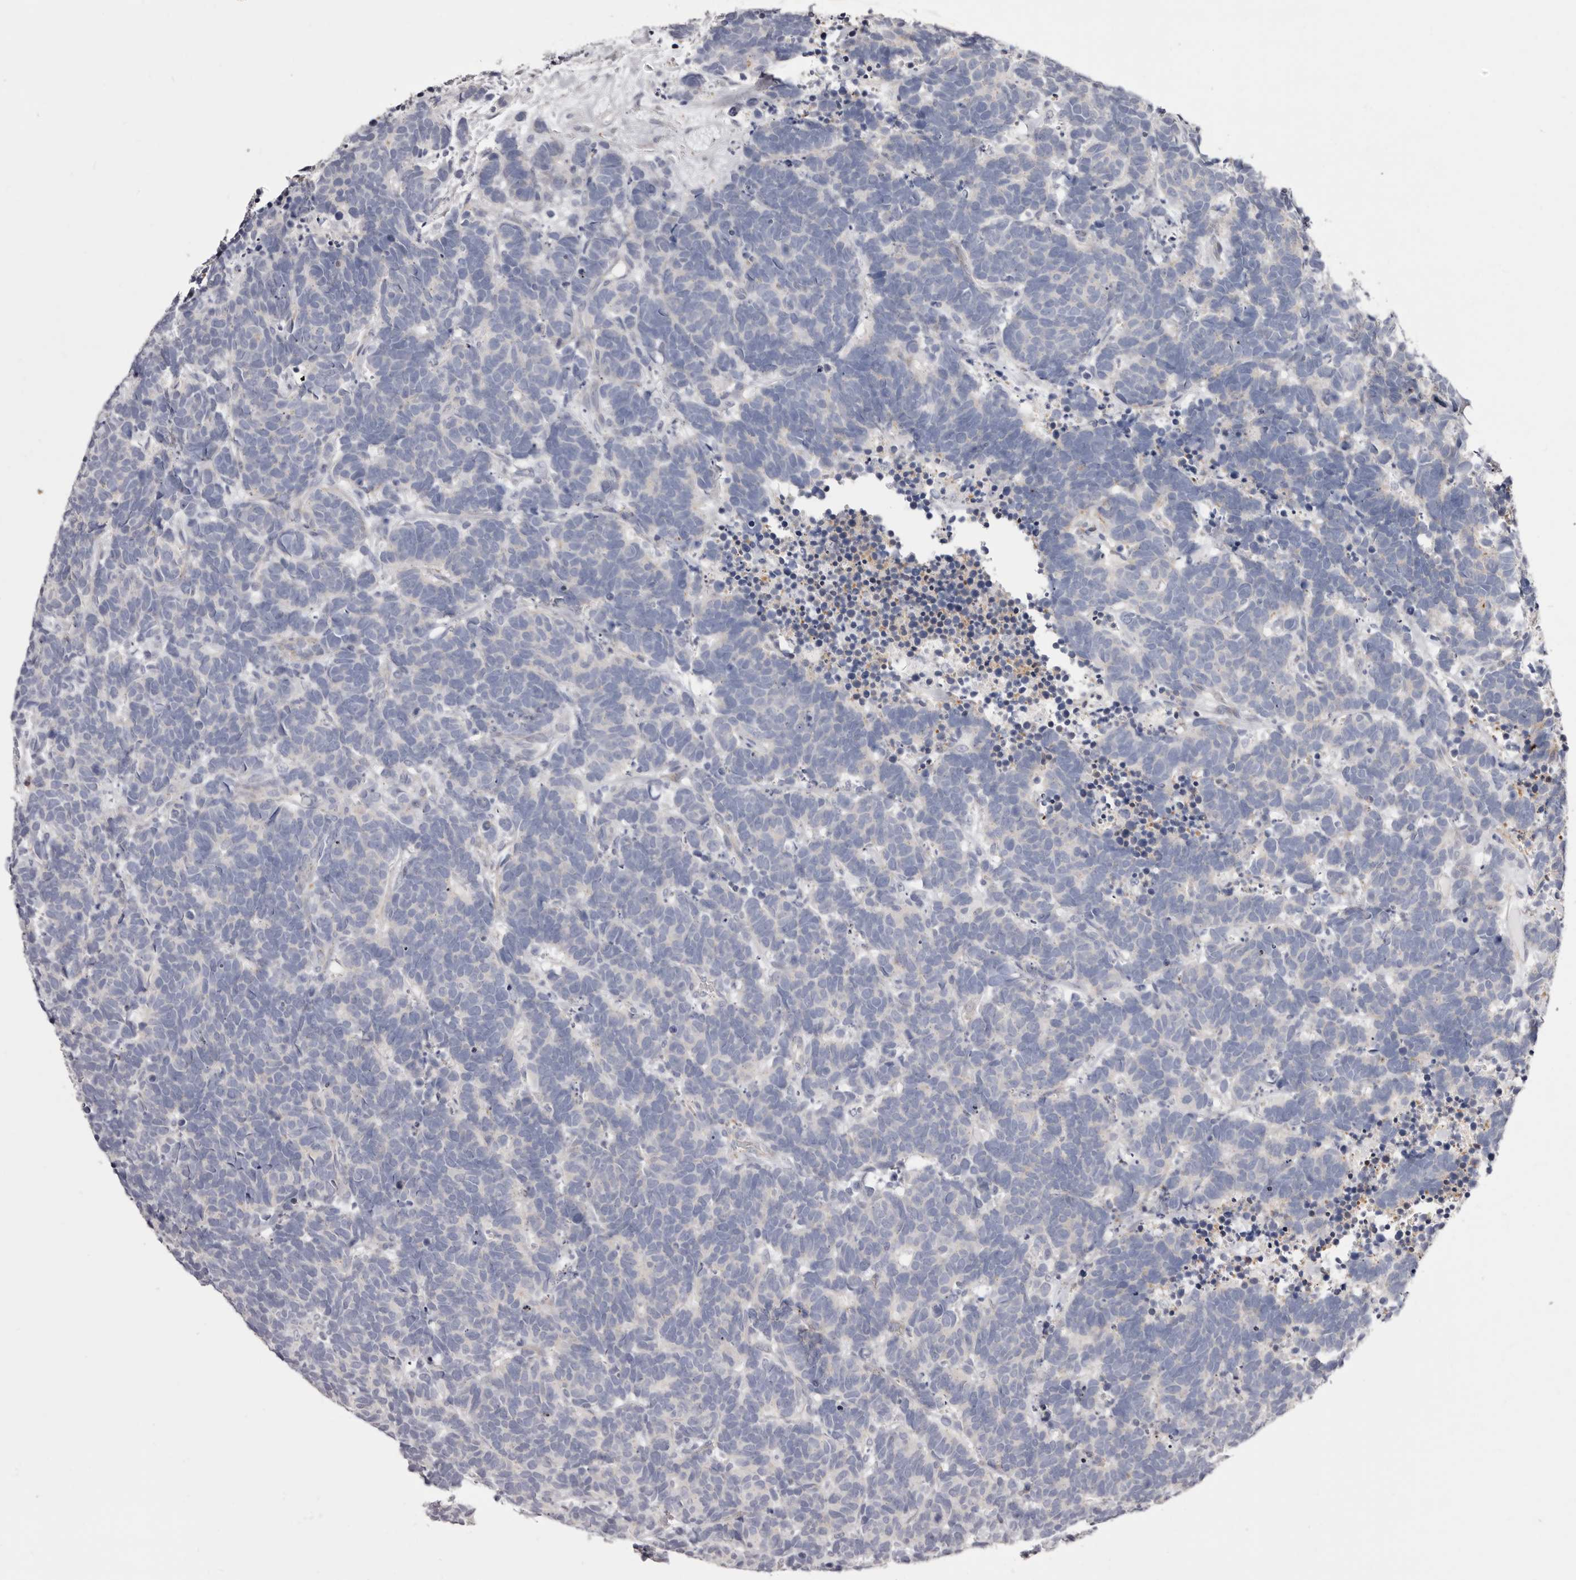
{"staining": {"intensity": "negative", "quantity": "none", "location": "none"}, "tissue": "carcinoid", "cell_type": "Tumor cells", "image_type": "cancer", "snomed": [{"axis": "morphology", "description": "Carcinoma, NOS"}, {"axis": "morphology", "description": "Carcinoid, malignant, NOS"}, {"axis": "topography", "description": "Urinary bladder"}], "caption": "DAB immunohistochemical staining of carcinoid reveals no significant staining in tumor cells.", "gene": "PEG10", "patient": {"sex": "male", "age": 57}}